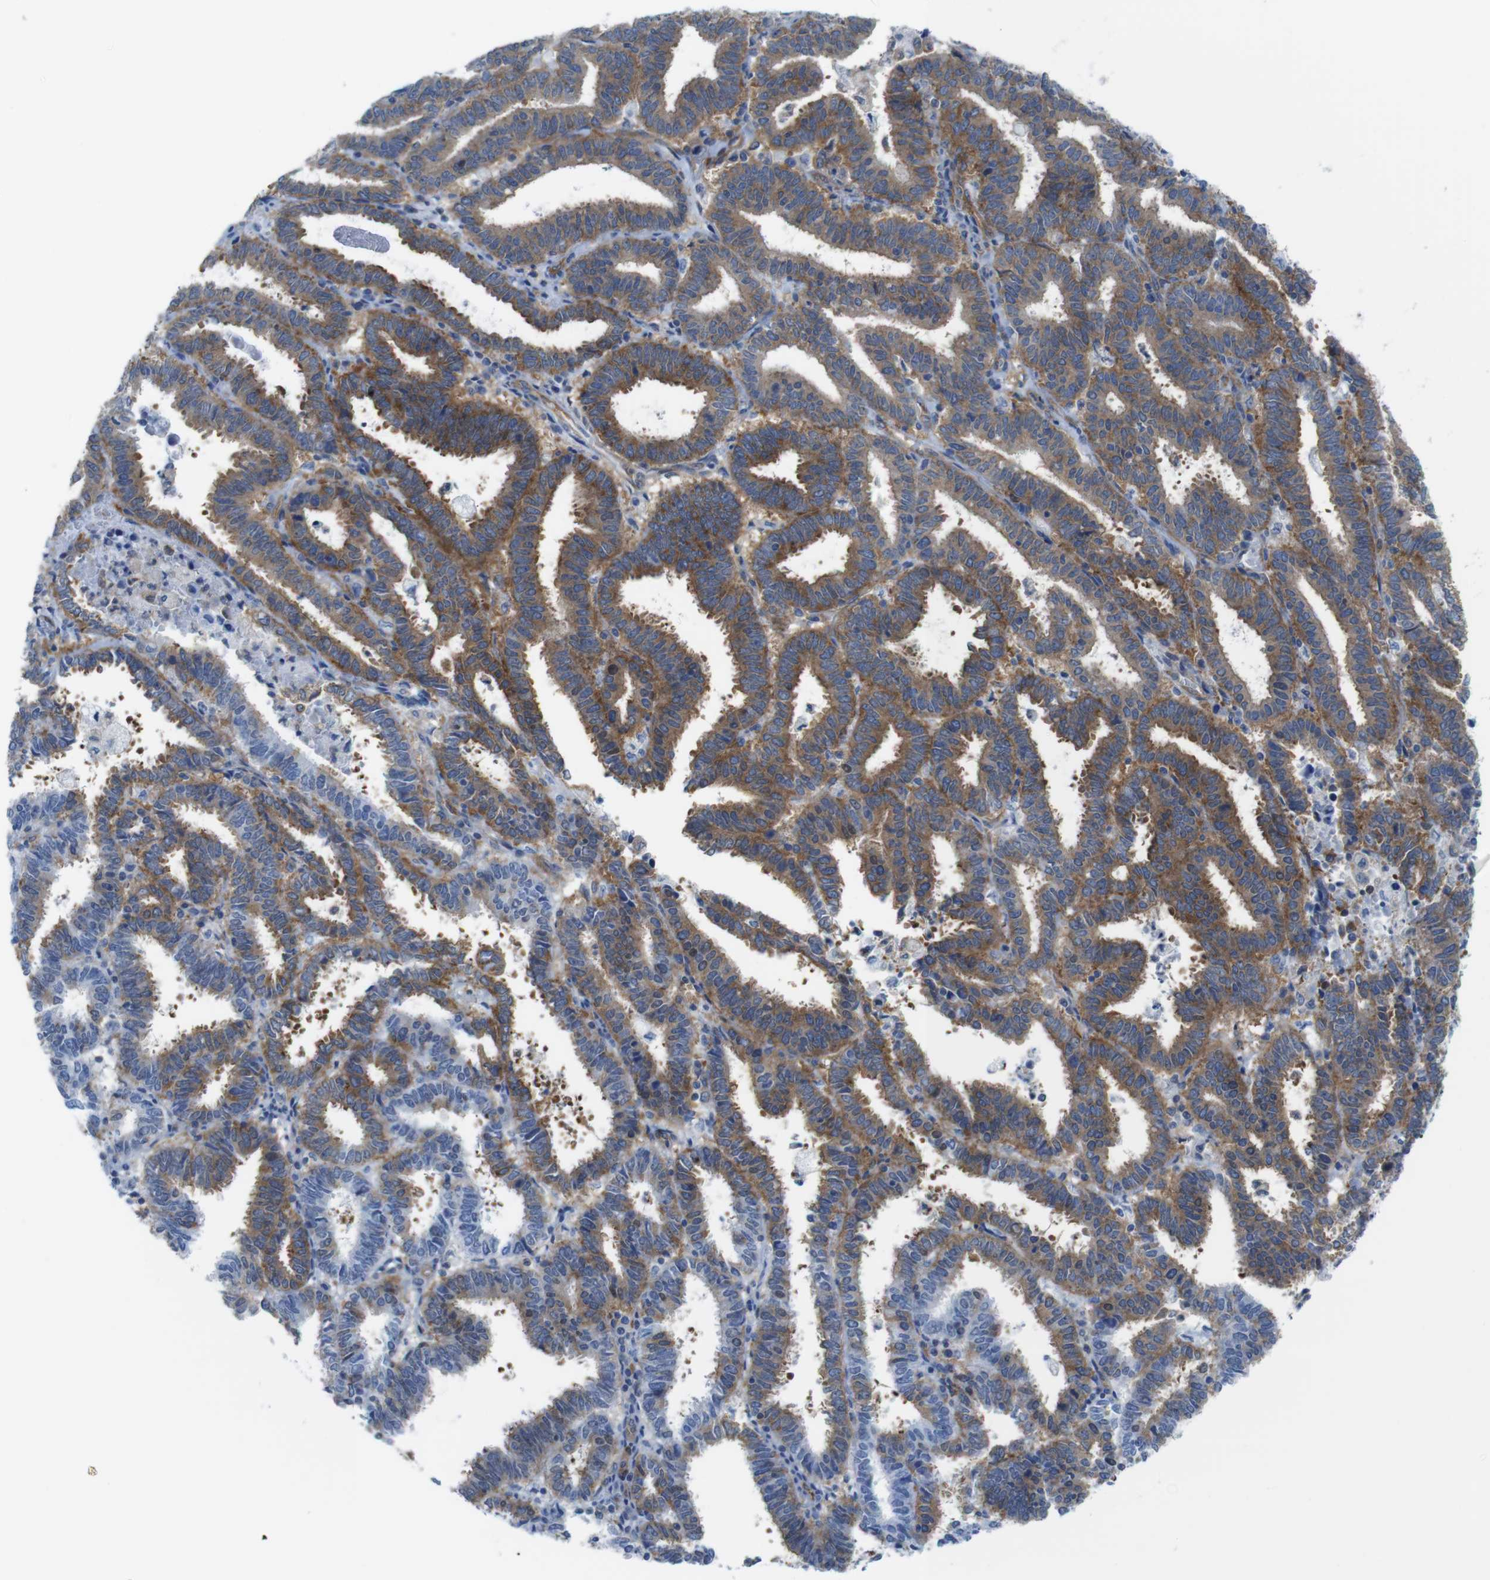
{"staining": {"intensity": "moderate", "quantity": "25%-75%", "location": "cytoplasmic/membranous"}, "tissue": "endometrial cancer", "cell_type": "Tumor cells", "image_type": "cancer", "snomed": [{"axis": "morphology", "description": "Adenocarcinoma, NOS"}, {"axis": "topography", "description": "Uterus"}], "caption": "This histopathology image exhibits immunohistochemistry (IHC) staining of endometrial cancer, with medium moderate cytoplasmic/membranous expression in about 25%-75% of tumor cells.", "gene": "DIAPH2", "patient": {"sex": "female", "age": 83}}